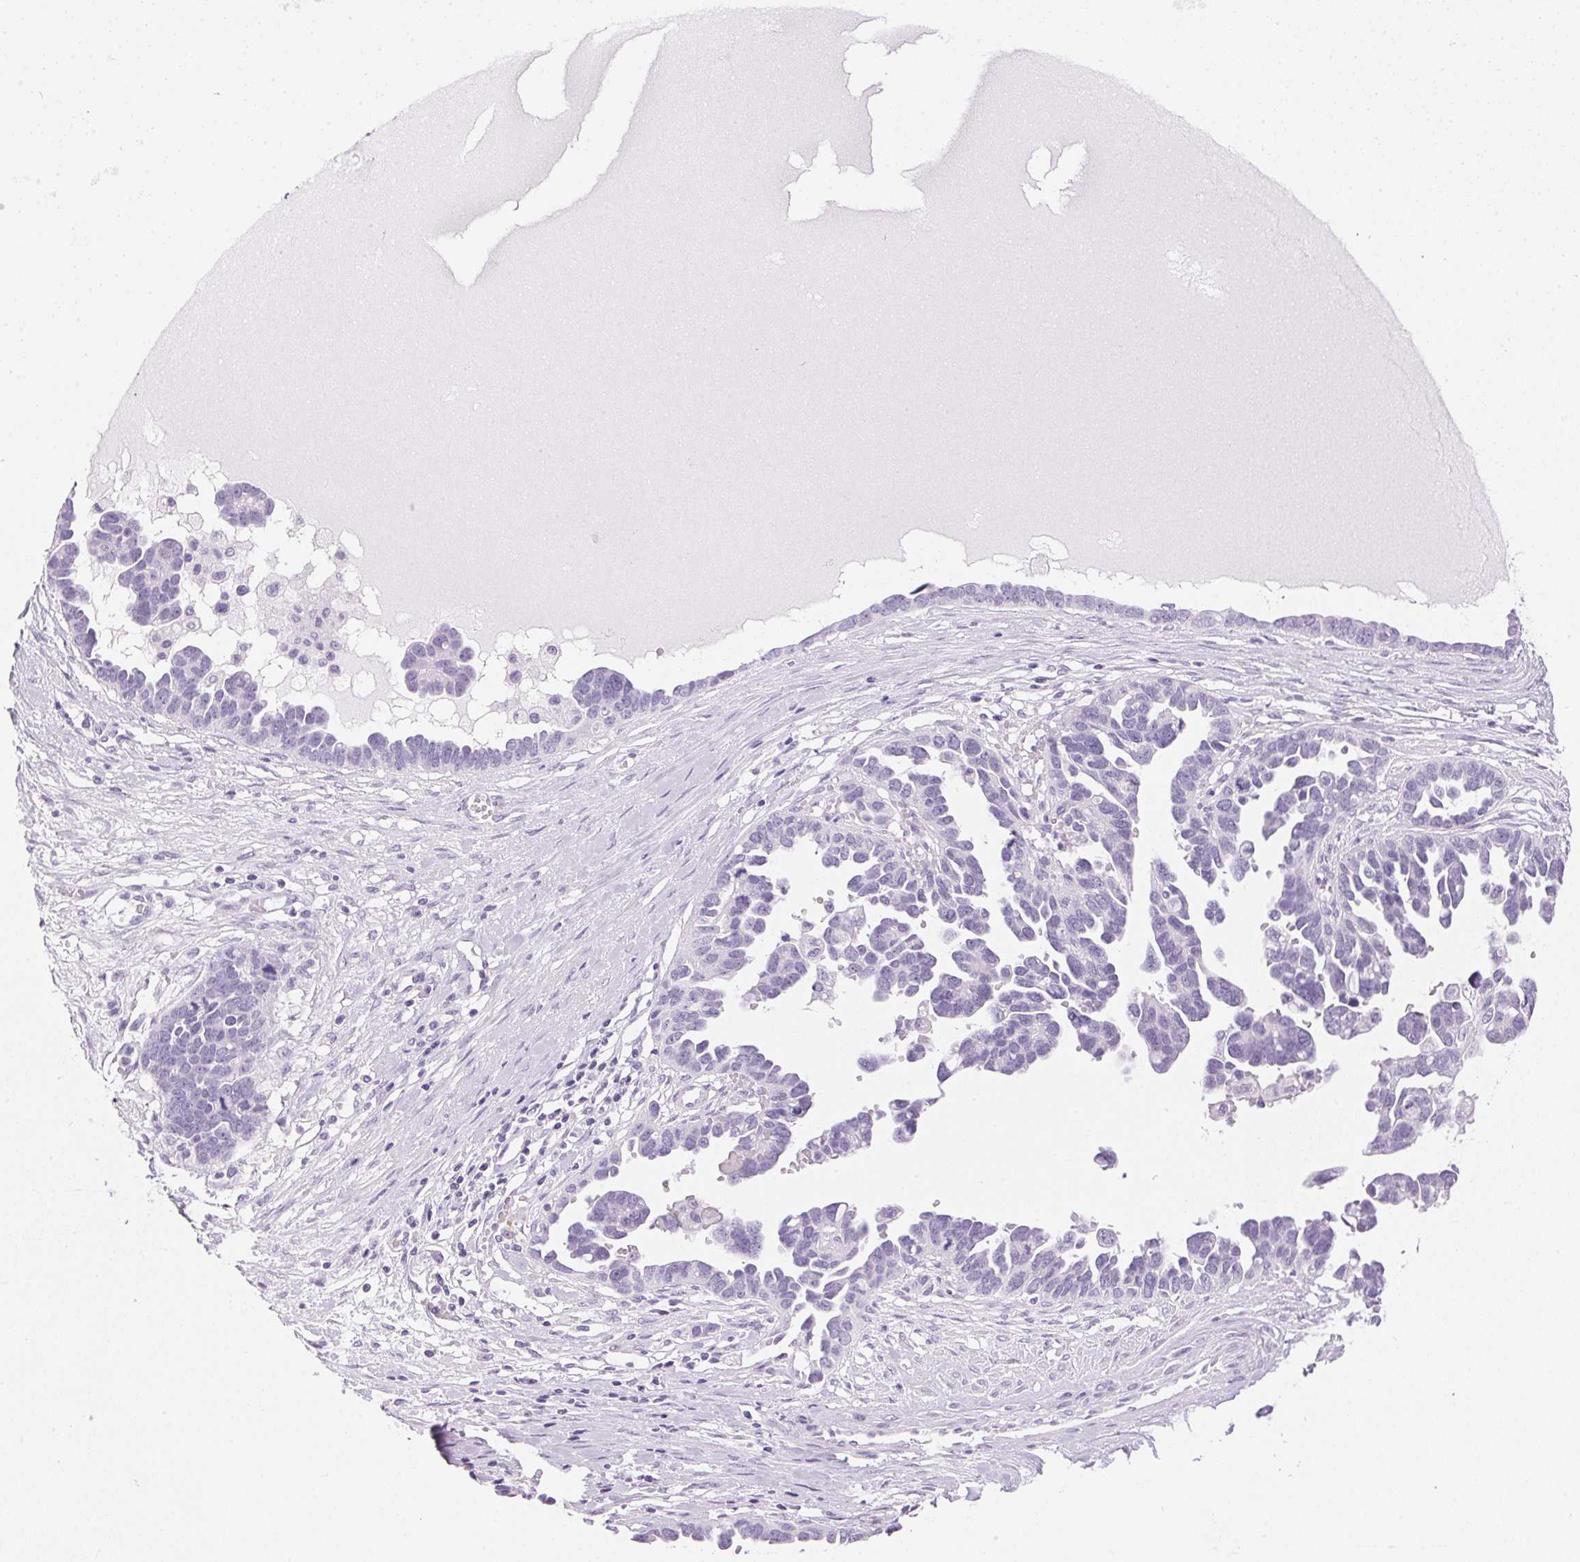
{"staining": {"intensity": "negative", "quantity": "none", "location": "none"}, "tissue": "ovarian cancer", "cell_type": "Tumor cells", "image_type": "cancer", "snomed": [{"axis": "morphology", "description": "Cystadenocarcinoma, serous, NOS"}, {"axis": "topography", "description": "Ovary"}], "caption": "Tumor cells are negative for brown protein staining in serous cystadenocarcinoma (ovarian). (IHC, brightfield microscopy, high magnification).", "gene": "IGFBP1", "patient": {"sex": "female", "age": 54}}